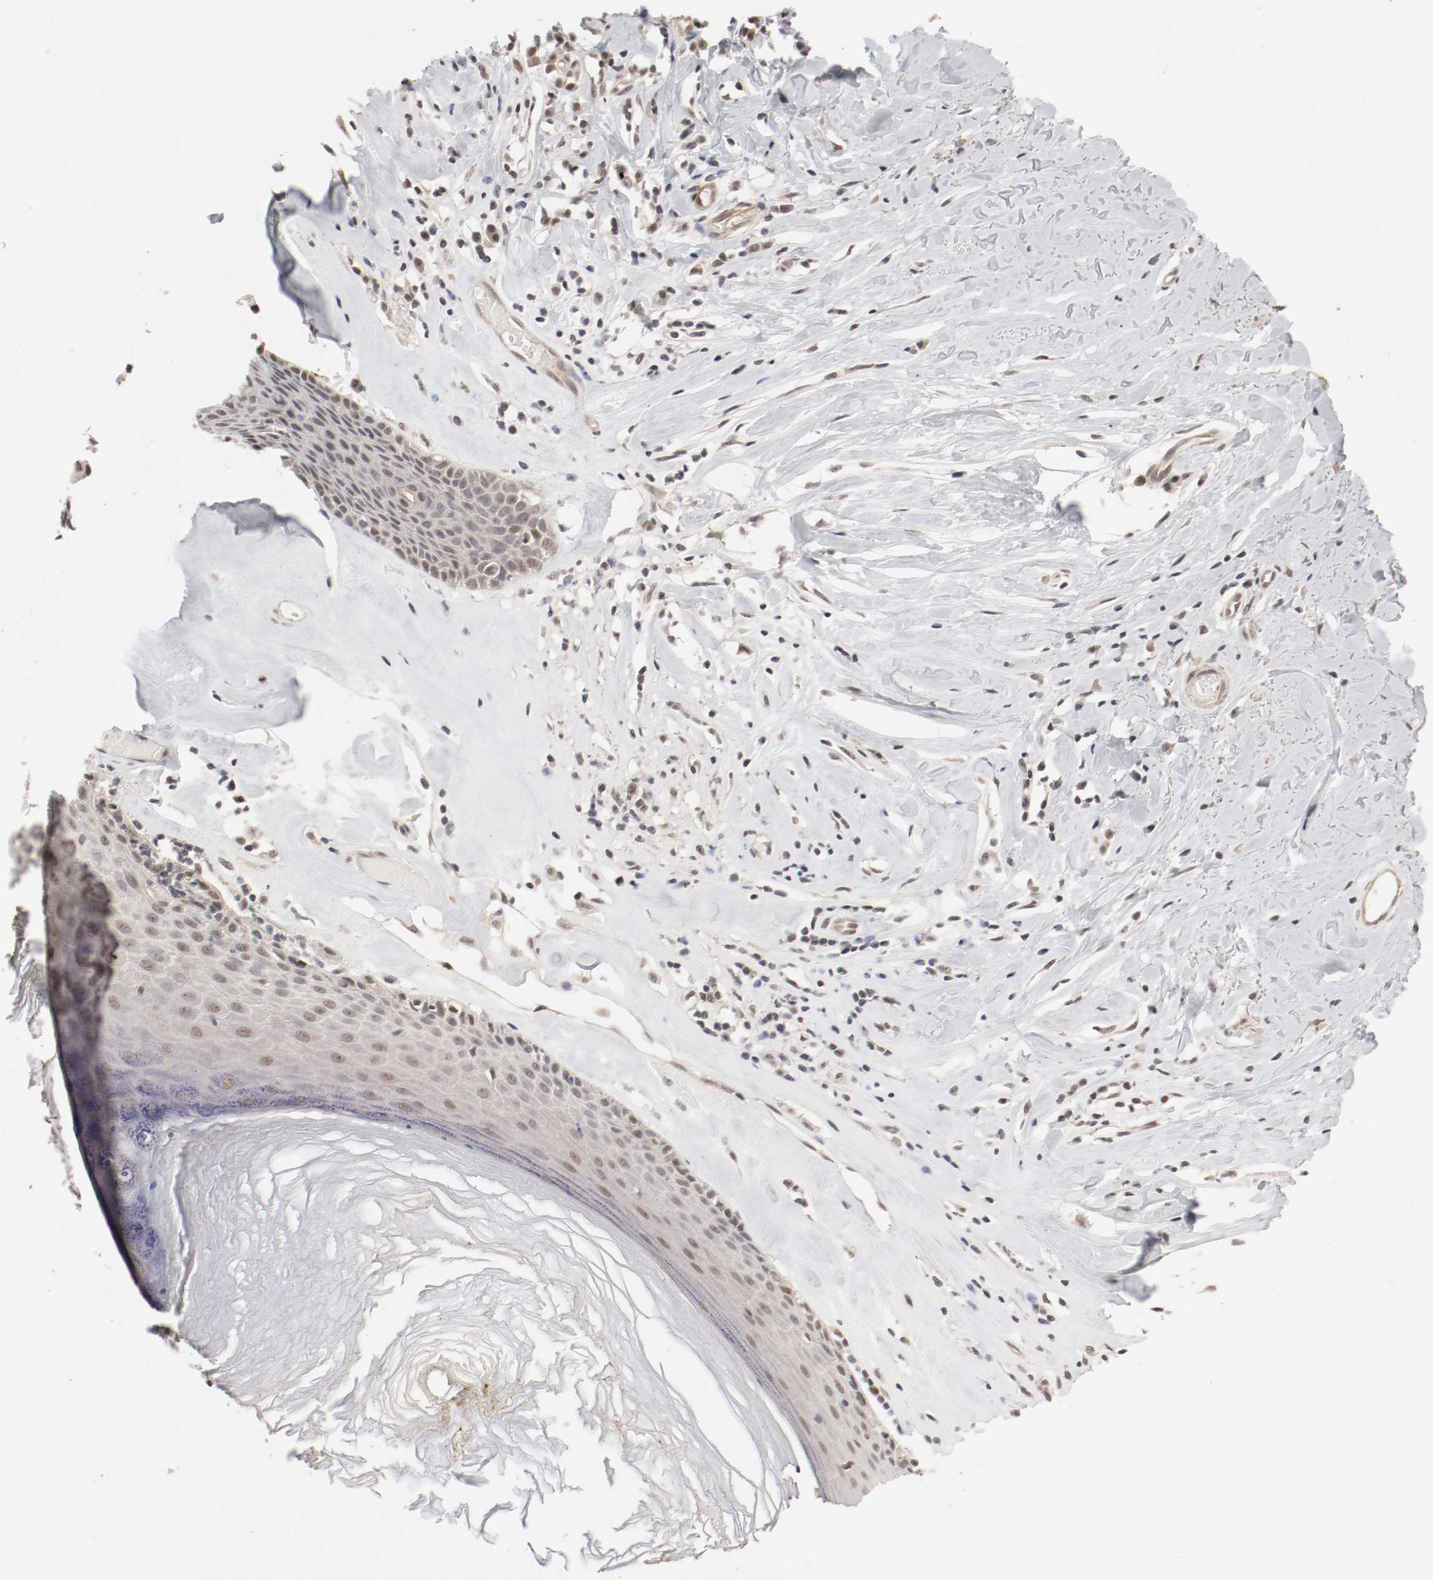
{"staining": {"intensity": "moderate", "quantity": "25%-75%", "location": "cytoplasmic/membranous,nuclear"}, "tissue": "skin", "cell_type": "Epidermal cells", "image_type": "normal", "snomed": [{"axis": "morphology", "description": "Normal tissue, NOS"}, {"axis": "morphology", "description": "Inflammation, NOS"}, {"axis": "topography", "description": "Vulva"}], "caption": "A photomicrograph of human skin stained for a protein reveals moderate cytoplasmic/membranous,nuclear brown staining in epidermal cells. The staining is performed using DAB brown chromogen to label protein expression. The nuclei are counter-stained blue using hematoxylin.", "gene": "CSNK2B", "patient": {"sex": "female", "age": 84}}